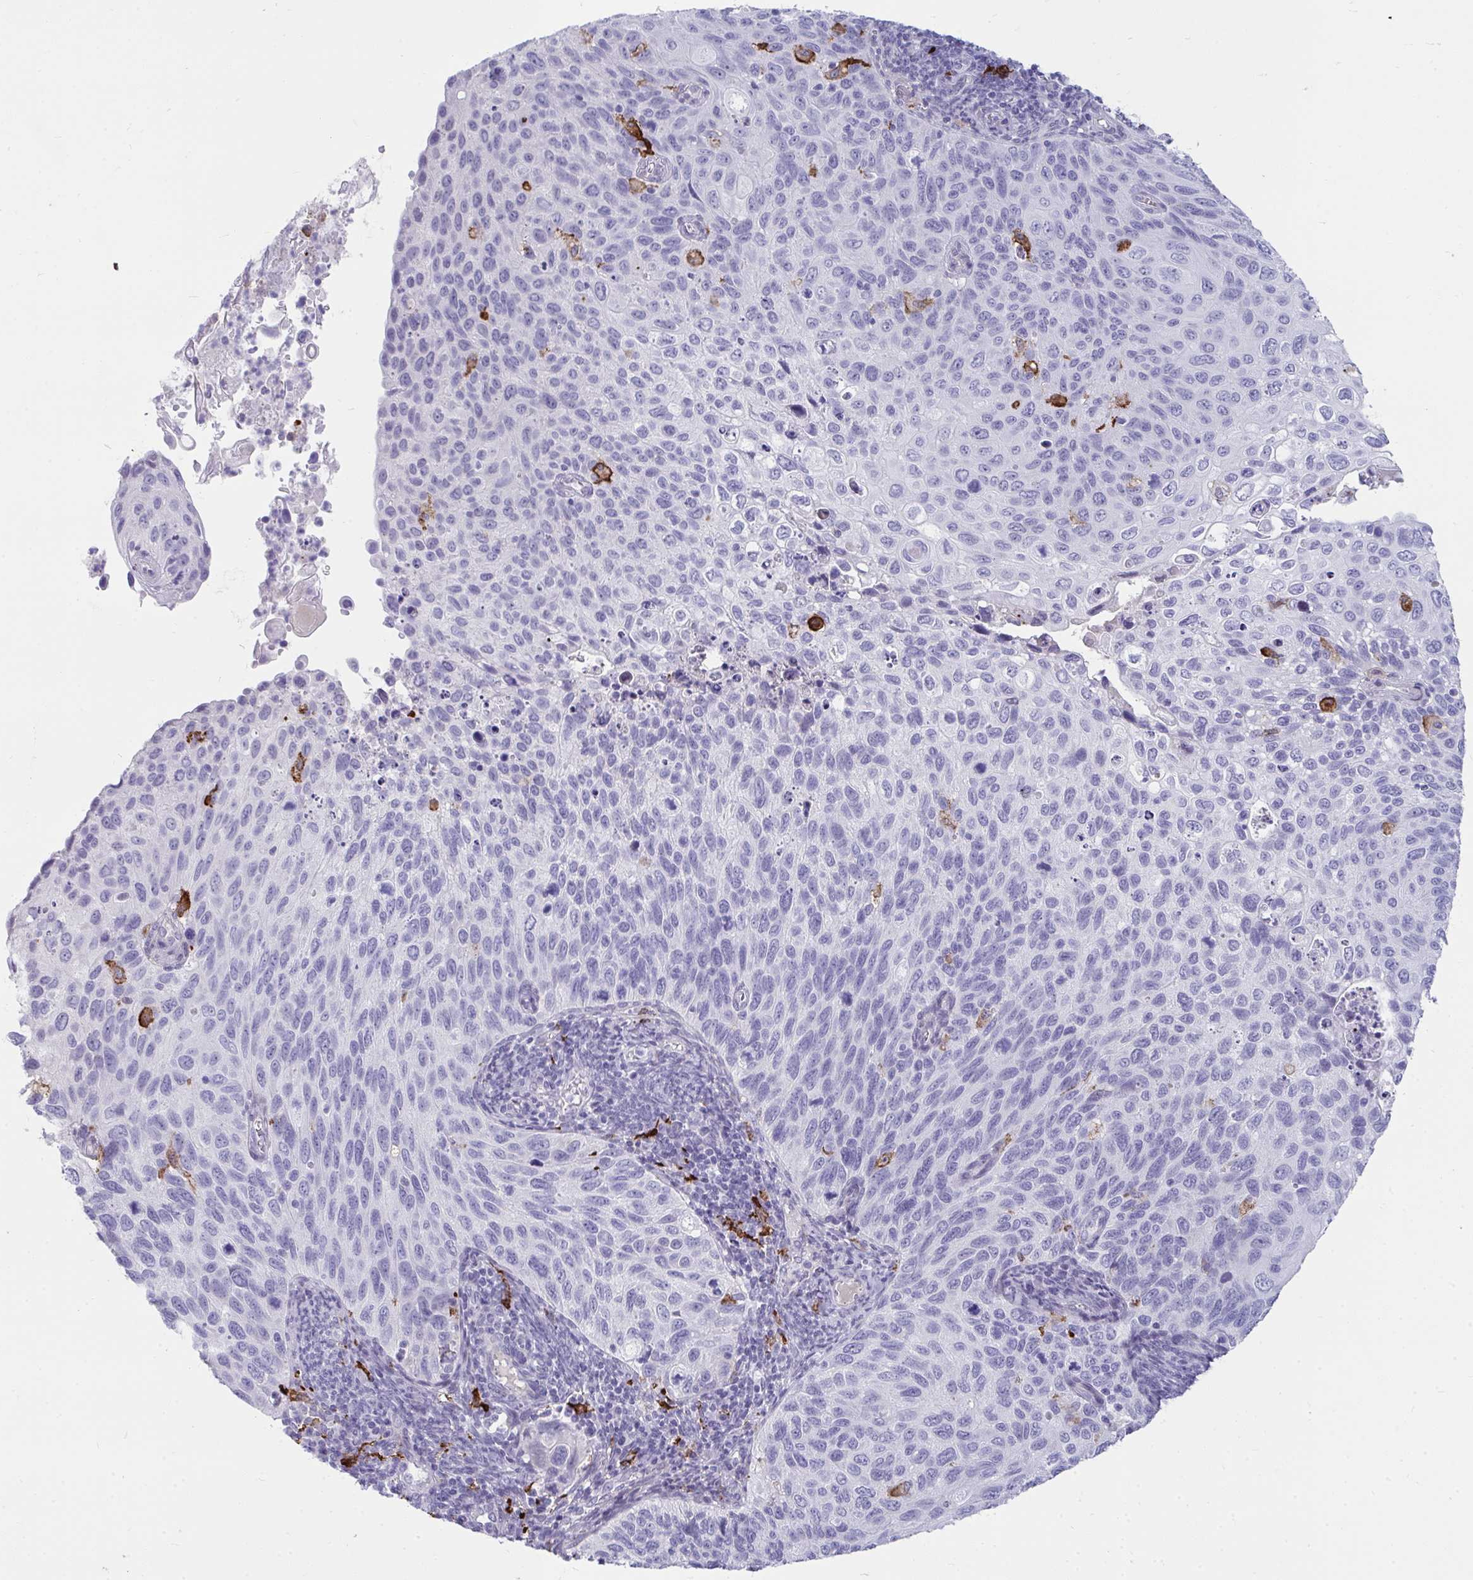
{"staining": {"intensity": "negative", "quantity": "none", "location": "none"}, "tissue": "cervical cancer", "cell_type": "Tumor cells", "image_type": "cancer", "snomed": [{"axis": "morphology", "description": "Squamous cell carcinoma, NOS"}, {"axis": "topography", "description": "Cervix"}], "caption": "High magnification brightfield microscopy of cervical cancer stained with DAB (brown) and counterstained with hematoxylin (blue): tumor cells show no significant positivity.", "gene": "CD163", "patient": {"sex": "female", "age": 70}}